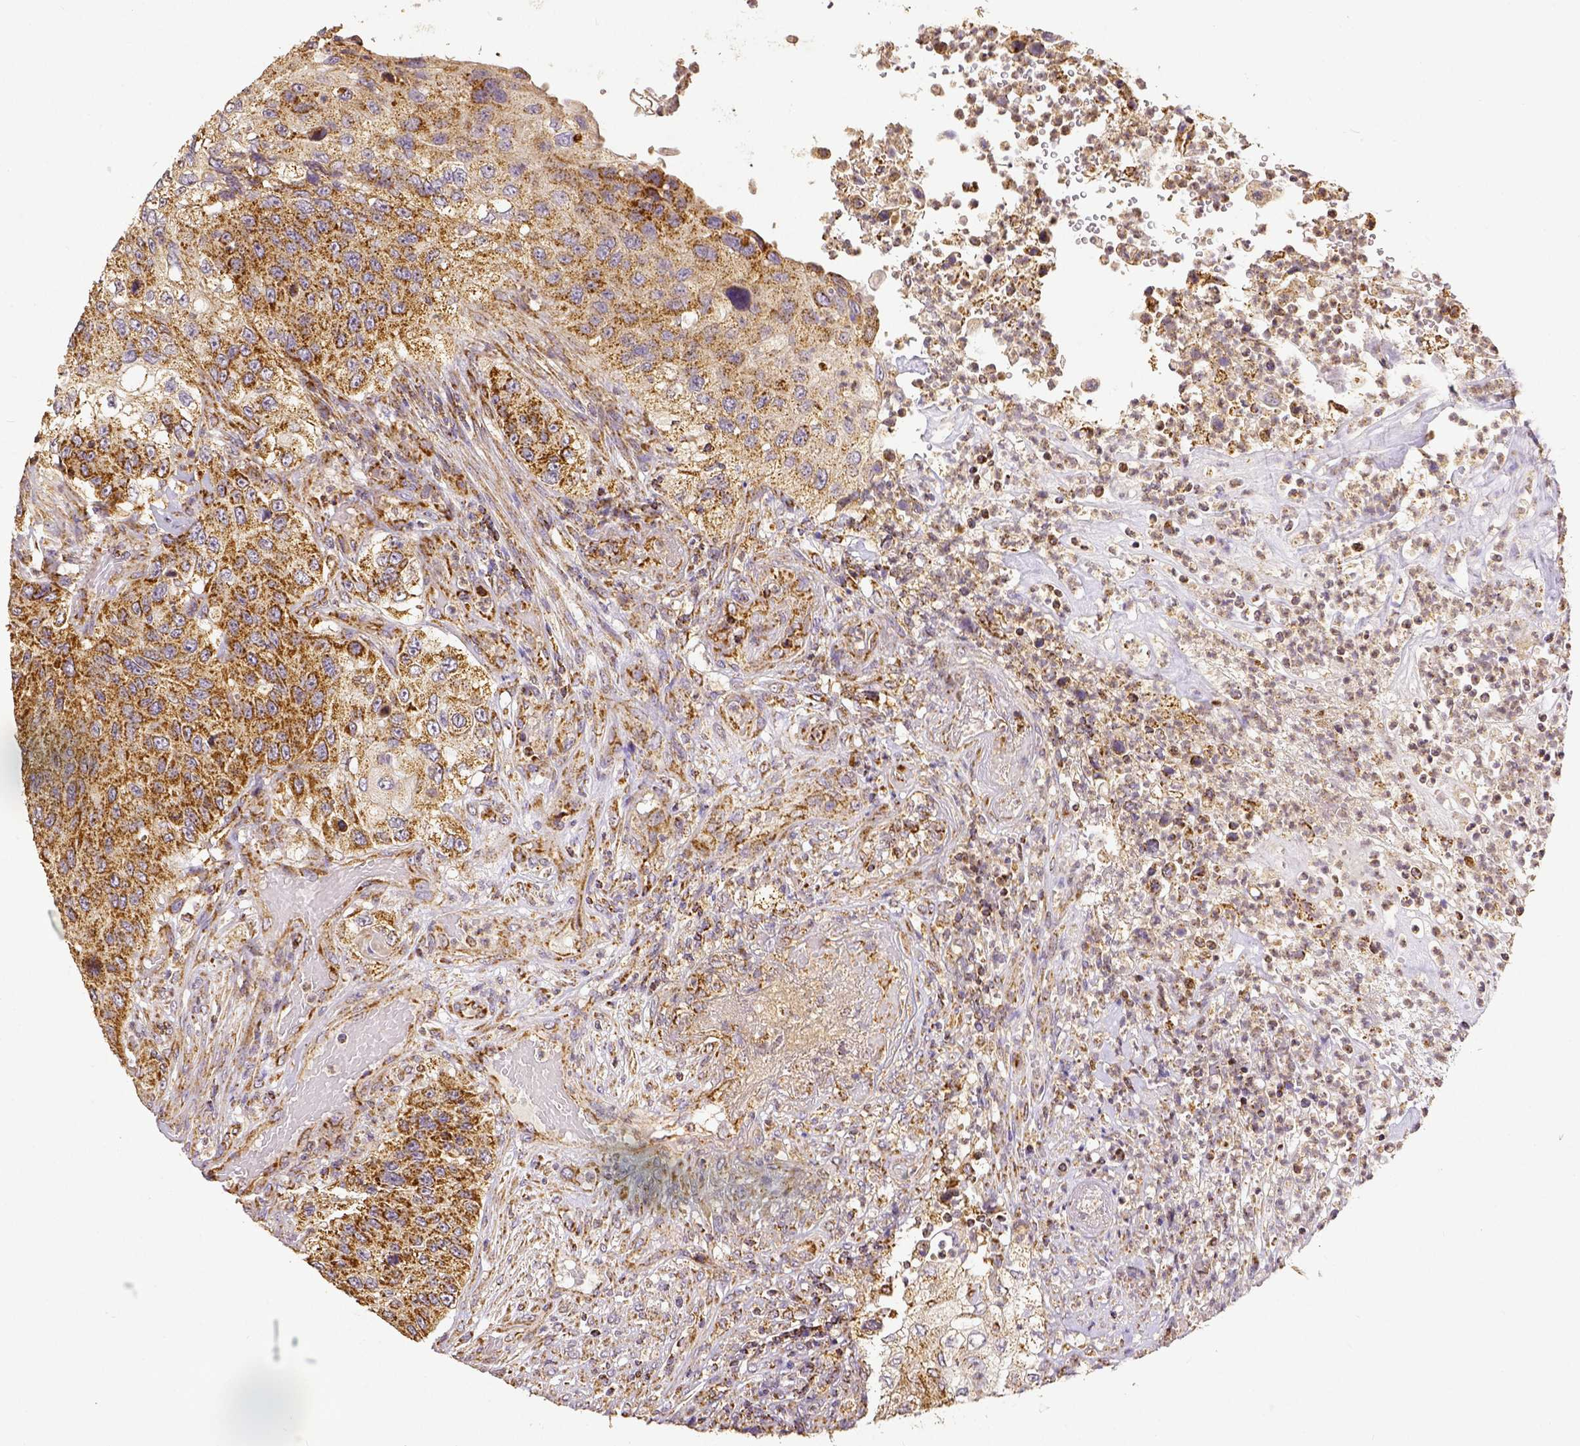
{"staining": {"intensity": "moderate", "quantity": ">75%", "location": "cytoplasmic/membranous"}, "tissue": "urothelial cancer", "cell_type": "Tumor cells", "image_type": "cancer", "snomed": [{"axis": "morphology", "description": "Urothelial carcinoma, High grade"}, {"axis": "topography", "description": "Urinary bladder"}], "caption": "Immunohistochemical staining of human urothelial cancer reveals moderate cytoplasmic/membranous protein expression in about >75% of tumor cells.", "gene": "SDHB", "patient": {"sex": "female", "age": 60}}